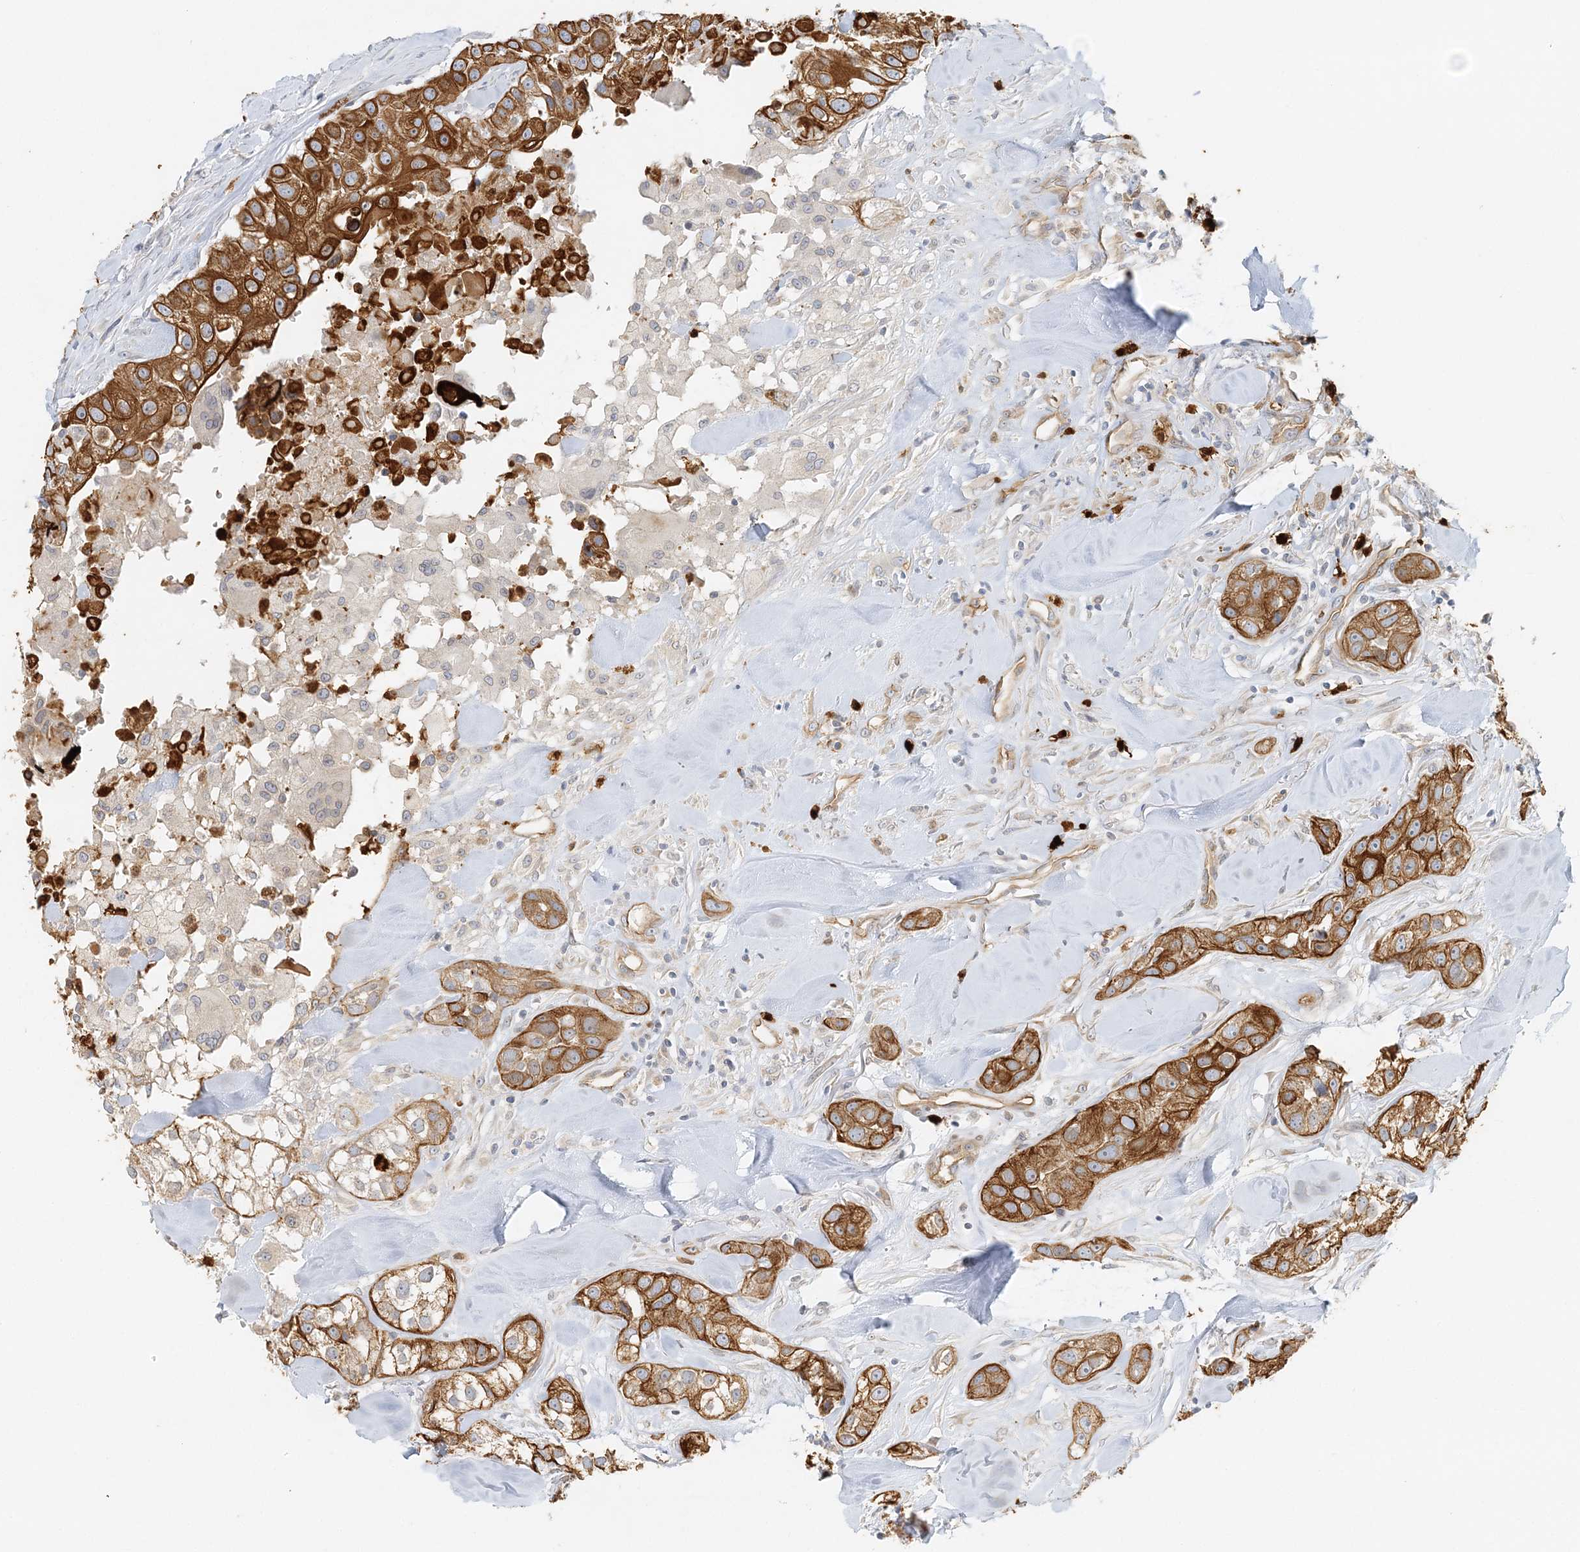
{"staining": {"intensity": "moderate", "quantity": ">75%", "location": "cytoplasmic/membranous"}, "tissue": "head and neck cancer", "cell_type": "Tumor cells", "image_type": "cancer", "snomed": [{"axis": "morphology", "description": "Normal tissue, NOS"}, {"axis": "morphology", "description": "Squamous cell carcinoma, NOS"}, {"axis": "topography", "description": "Skeletal muscle"}, {"axis": "topography", "description": "Head-Neck"}], "caption": "This is an image of IHC staining of head and neck cancer (squamous cell carcinoma), which shows moderate staining in the cytoplasmic/membranous of tumor cells.", "gene": "DNAH1", "patient": {"sex": "male", "age": 51}}